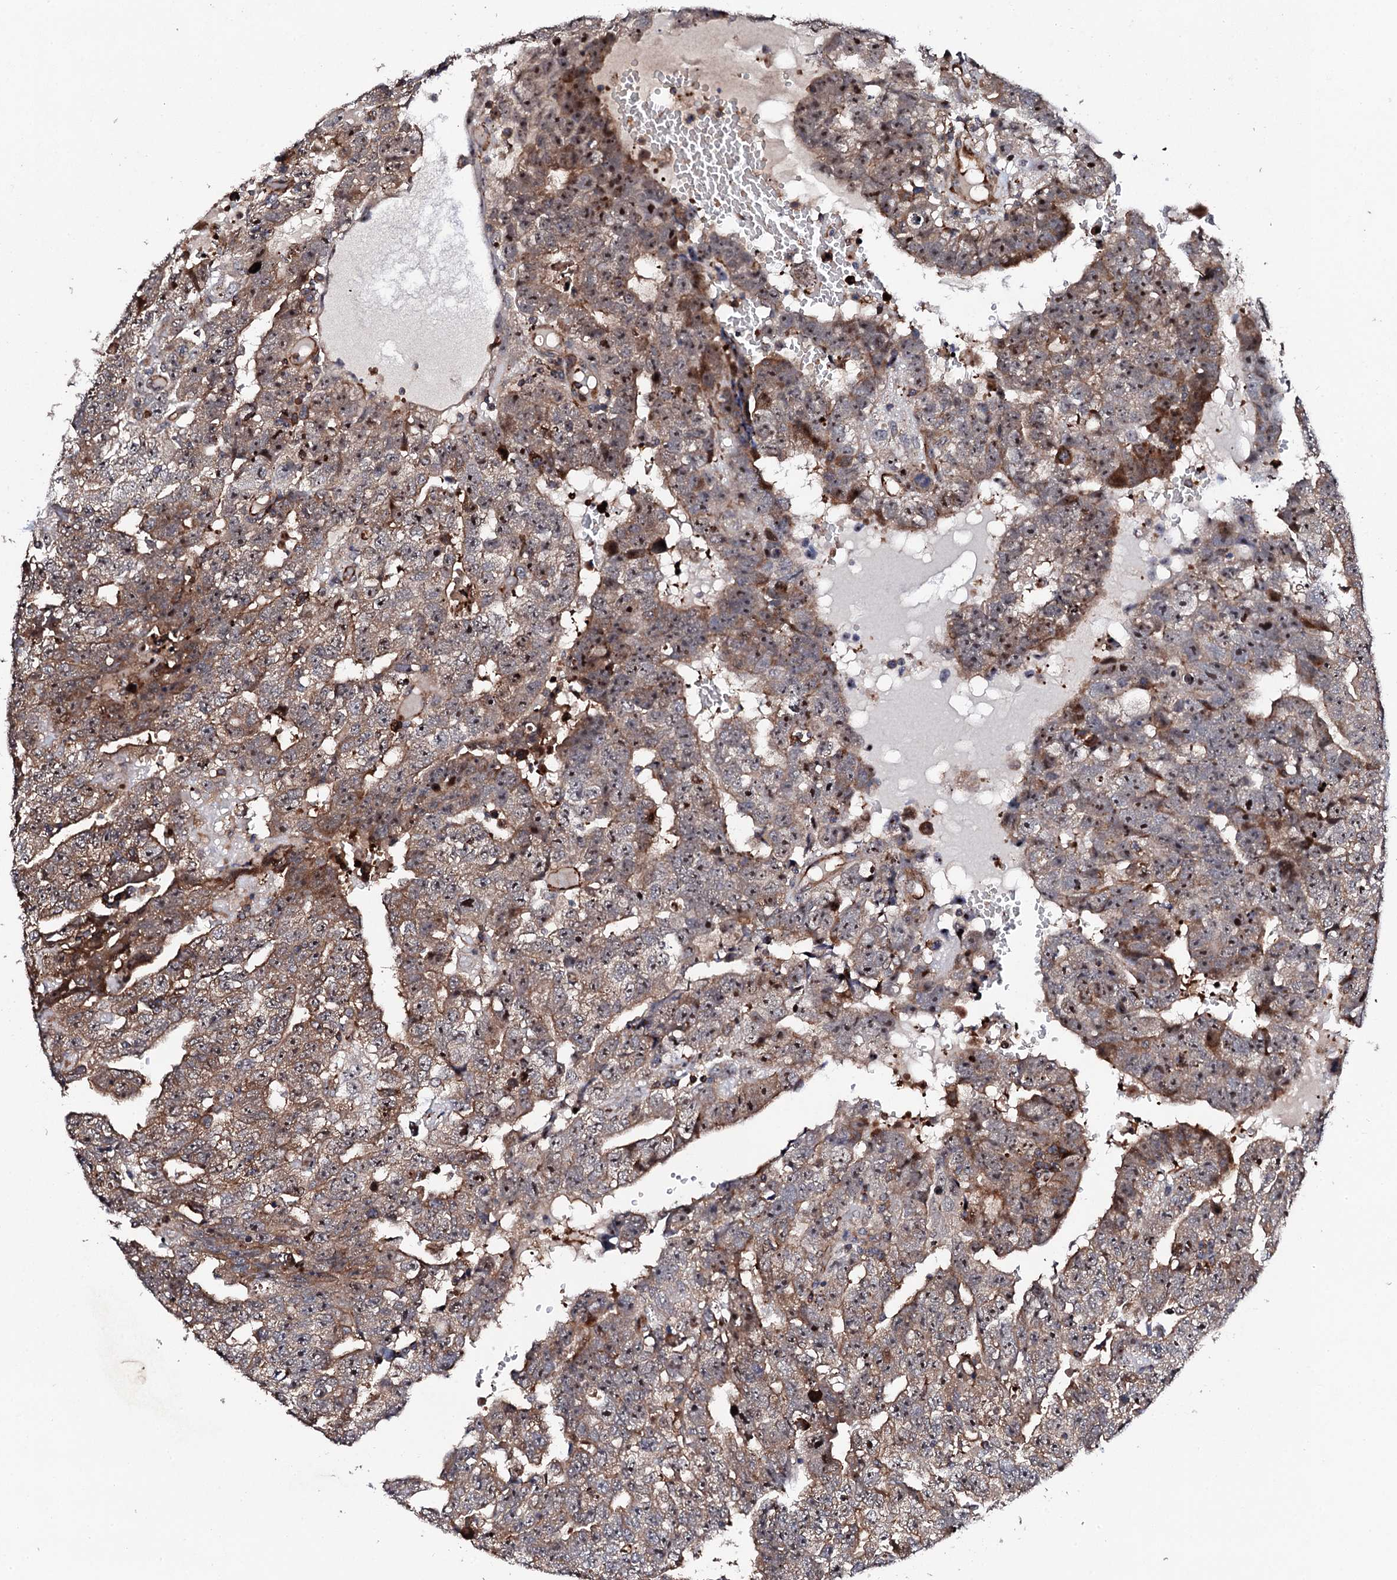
{"staining": {"intensity": "moderate", "quantity": ">75%", "location": "cytoplasmic/membranous"}, "tissue": "testis cancer", "cell_type": "Tumor cells", "image_type": "cancer", "snomed": [{"axis": "morphology", "description": "Carcinoma, Embryonal, NOS"}, {"axis": "topography", "description": "Testis"}], "caption": "Protein expression analysis of human testis embryonal carcinoma reveals moderate cytoplasmic/membranous staining in approximately >75% of tumor cells.", "gene": "GTPBP4", "patient": {"sex": "male", "age": 25}}